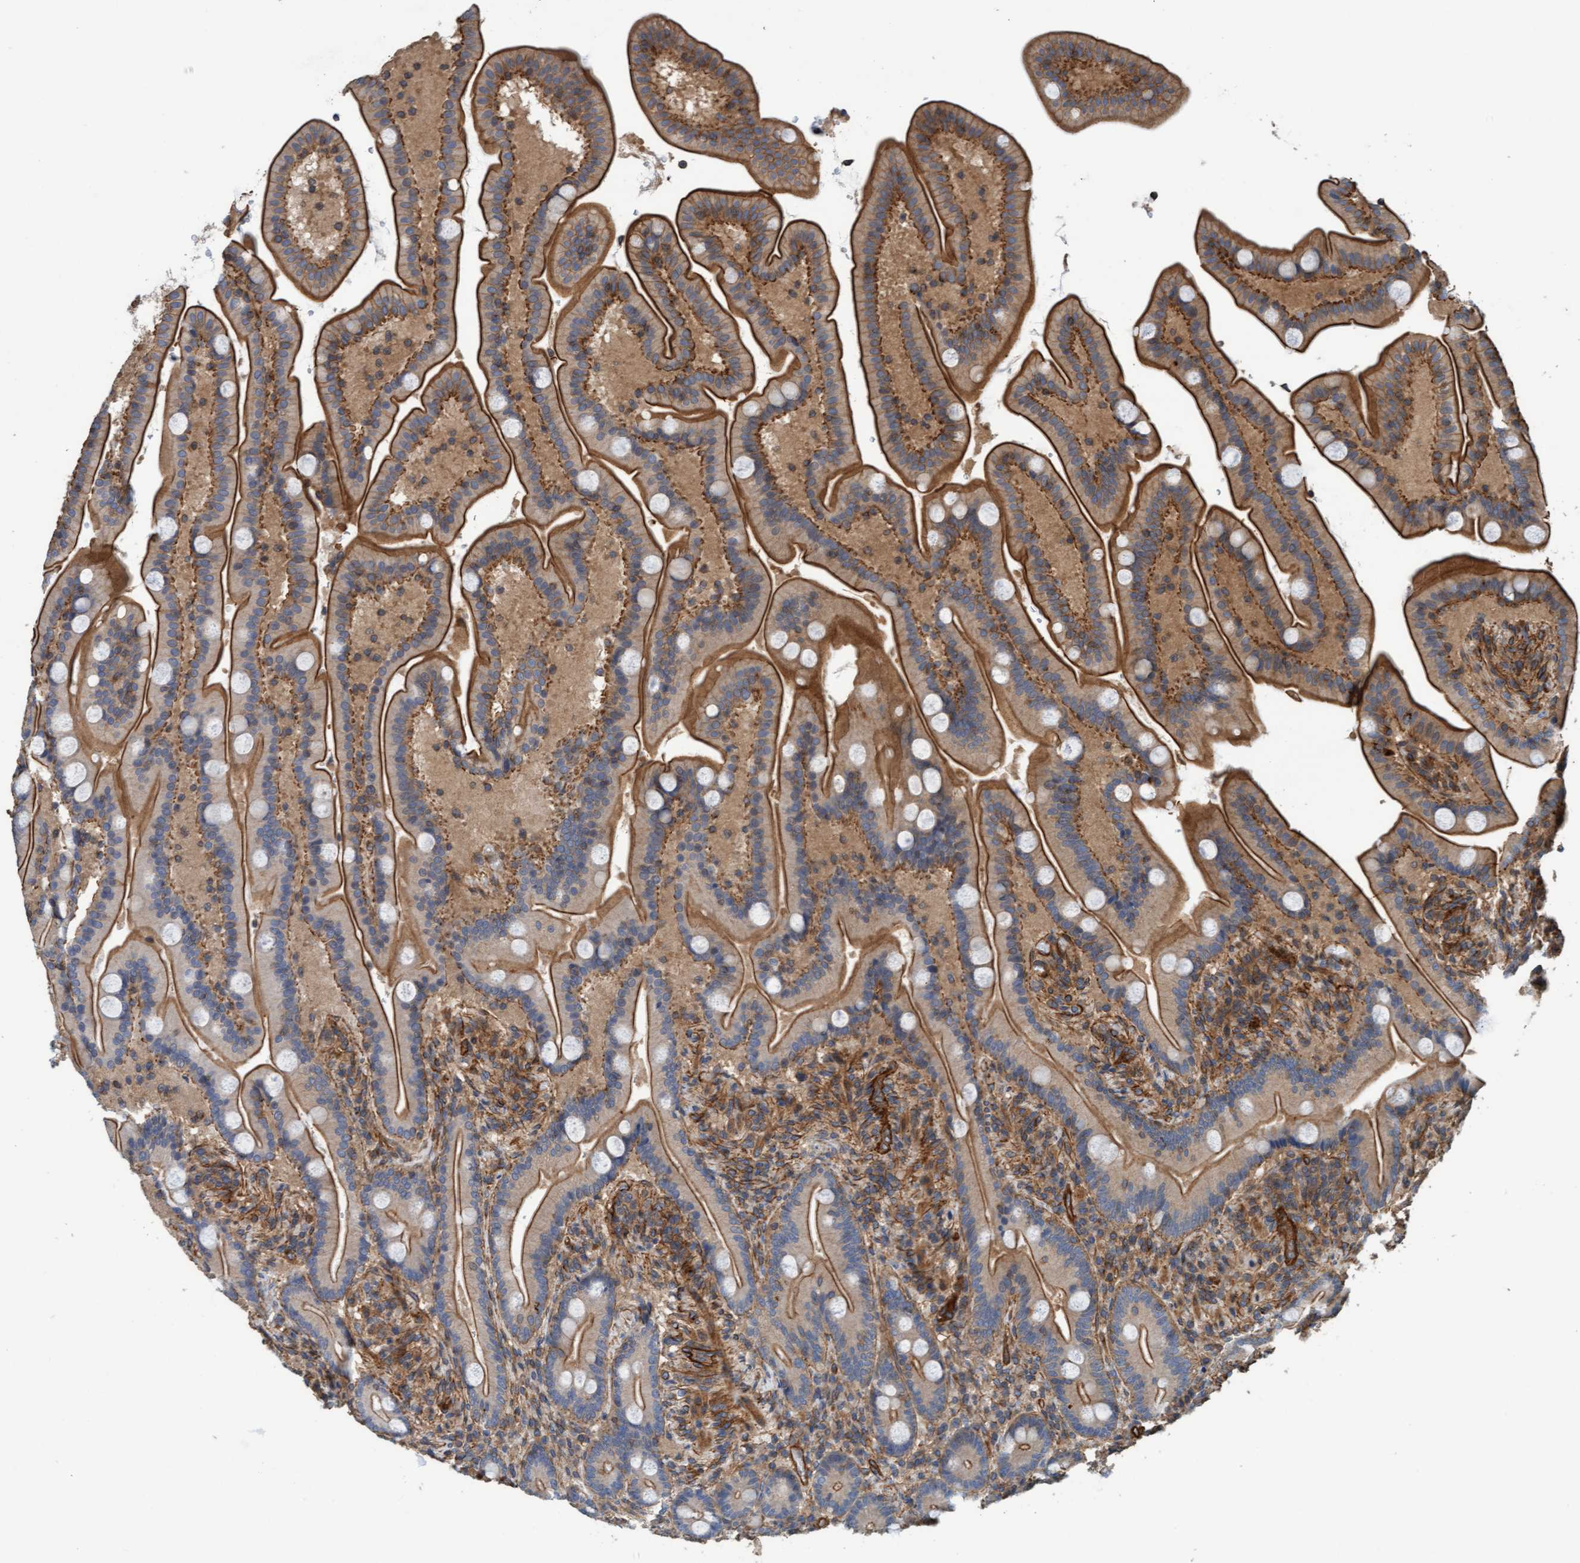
{"staining": {"intensity": "strong", "quantity": ">75%", "location": "cytoplasmic/membranous"}, "tissue": "duodenum", "cell_type": "Glandular cells", "image_type": "normal", "snomed": [{"axis": "morphology", "description": "Normal tissue, NOS"}, {"axis": "topography", "description": "Duodenum"}], "caption": "Duodenum stained for a protein demonstrates strong cytoplasmic/membranous positivity in glandular cells. The staining was performed using DAB to visualize the protein expression in brown, while the nuclei were stained in blue with hematoxylin (Magnification: 20x).", "gene": "STXBP4", "patient": {"sex": "male", "age": 54}}